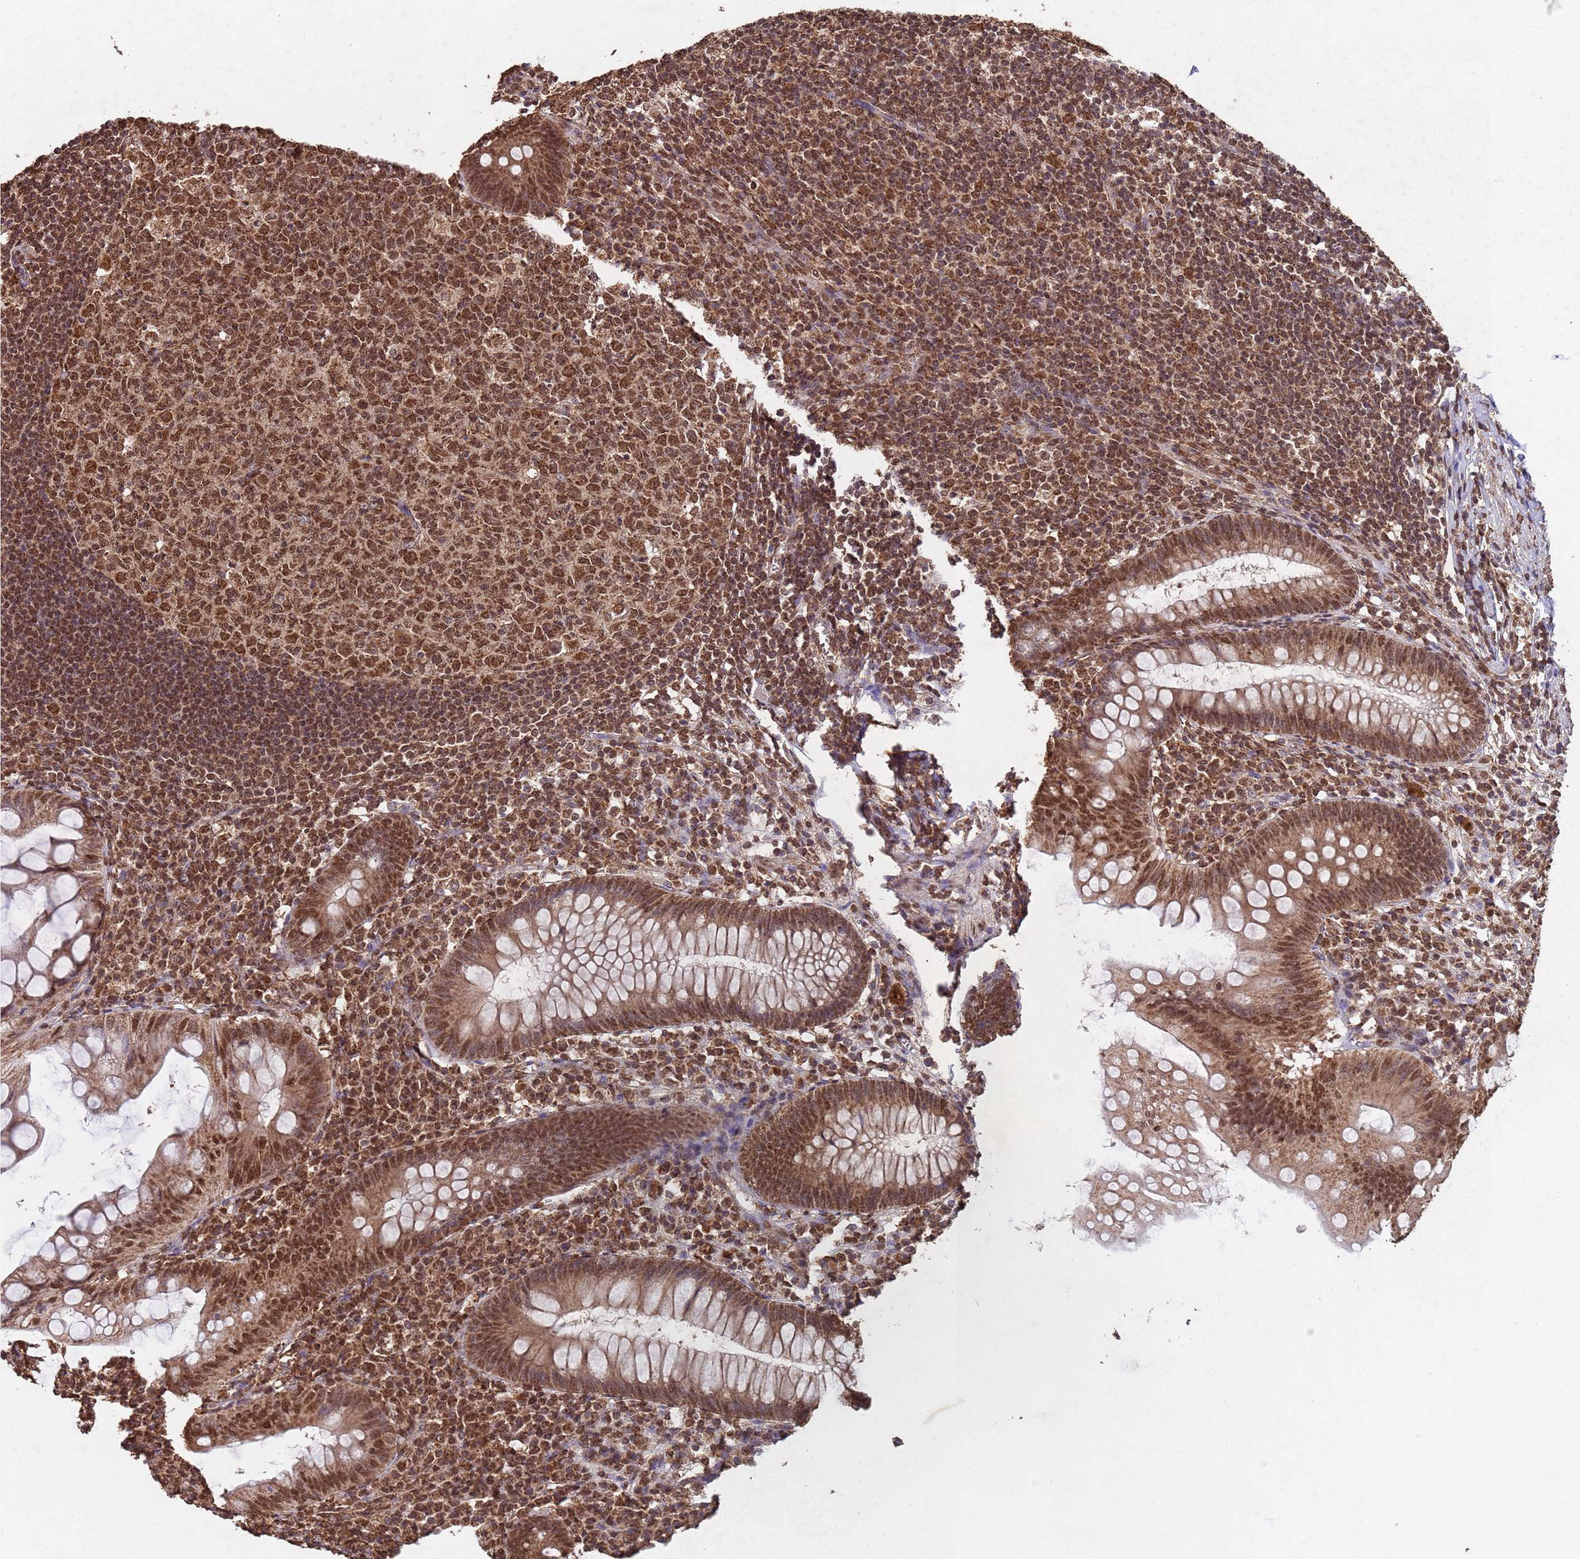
{"staining": {"intensity": "moderate", "quantity": ">75%", "location": "nuclear"}, "tissue": "appendix", "cell_type": "Glandular cells", "image_type": "normal", "snomed": [{"axis": "morphology", "description": "Normal tissue, NOS"}, {"axis": "topography", "description": "Appendix"}], "caption": "Immunohistochemistry (DAB (3,3'-diaminobenzidine)) staining of benign human appendix reveals moderate nuclear protein staining in about >75% of glandular cells.", "gene": "HDAC10", "patient": {"sex": "male", "age": 56}}